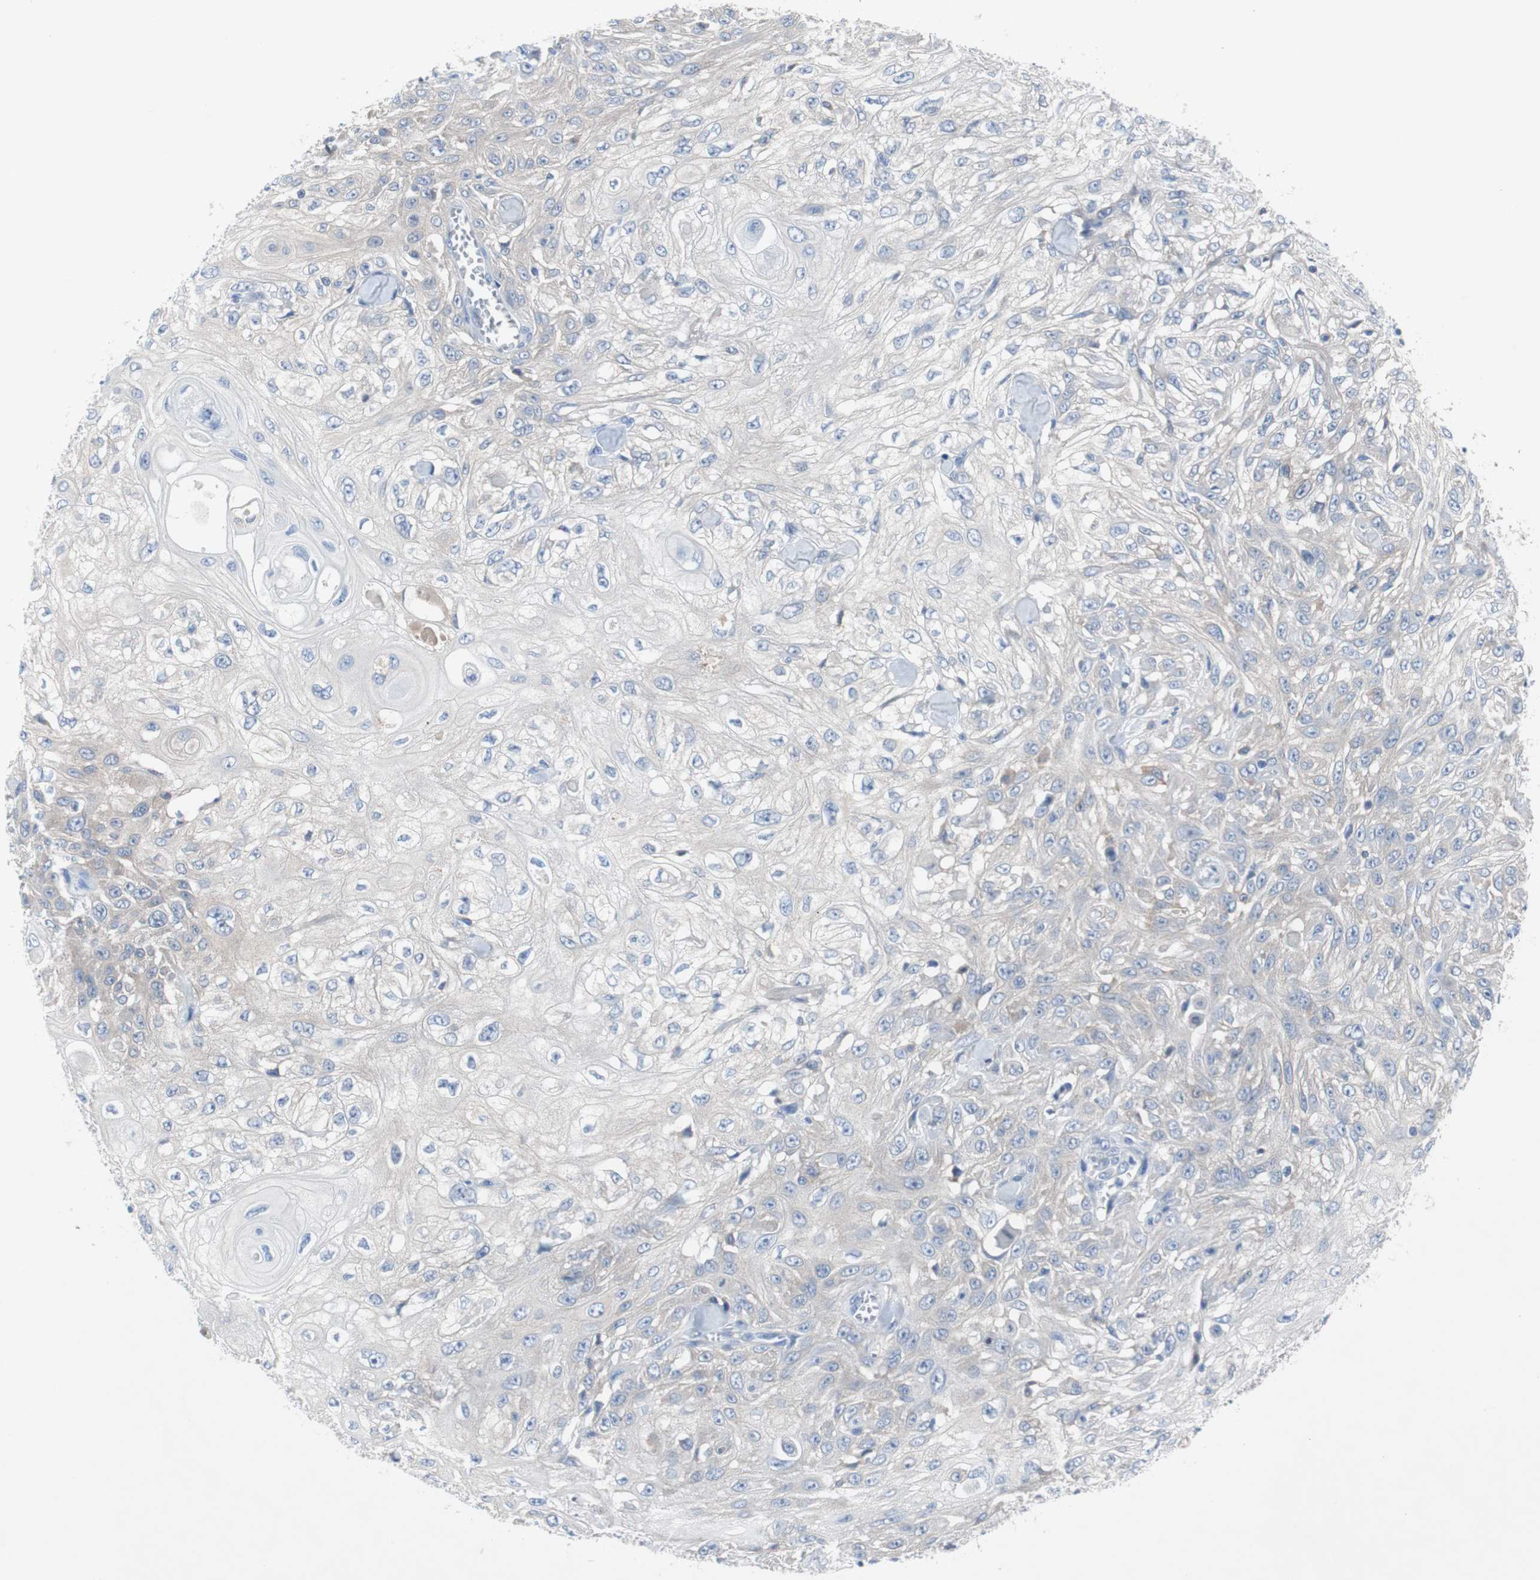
{"staining": {"intensity": "negative", "quantity": "none", "location": "none"}, "tissue": "skin cancer", "cell_type": "Tumor cells", "image_type": "cancer", "snomed": [{"axis": "morphology", "description": "Squamous cell carcinoma, NOS"}, {"axis": "morphology", "description": "Squamous cell carcinoma, metastatic, NOS"}, {"axis": "topography", "description": "Skin"}, {"axis": "topography", "description": "Lymph node"}], "caption": "Histopathology image shows no protein expression in tumor cells of skin metastatic squamous cell carcinoma tissue.", "gene": "EEF2K", "patient": {"sex": "male", "age": 75}}